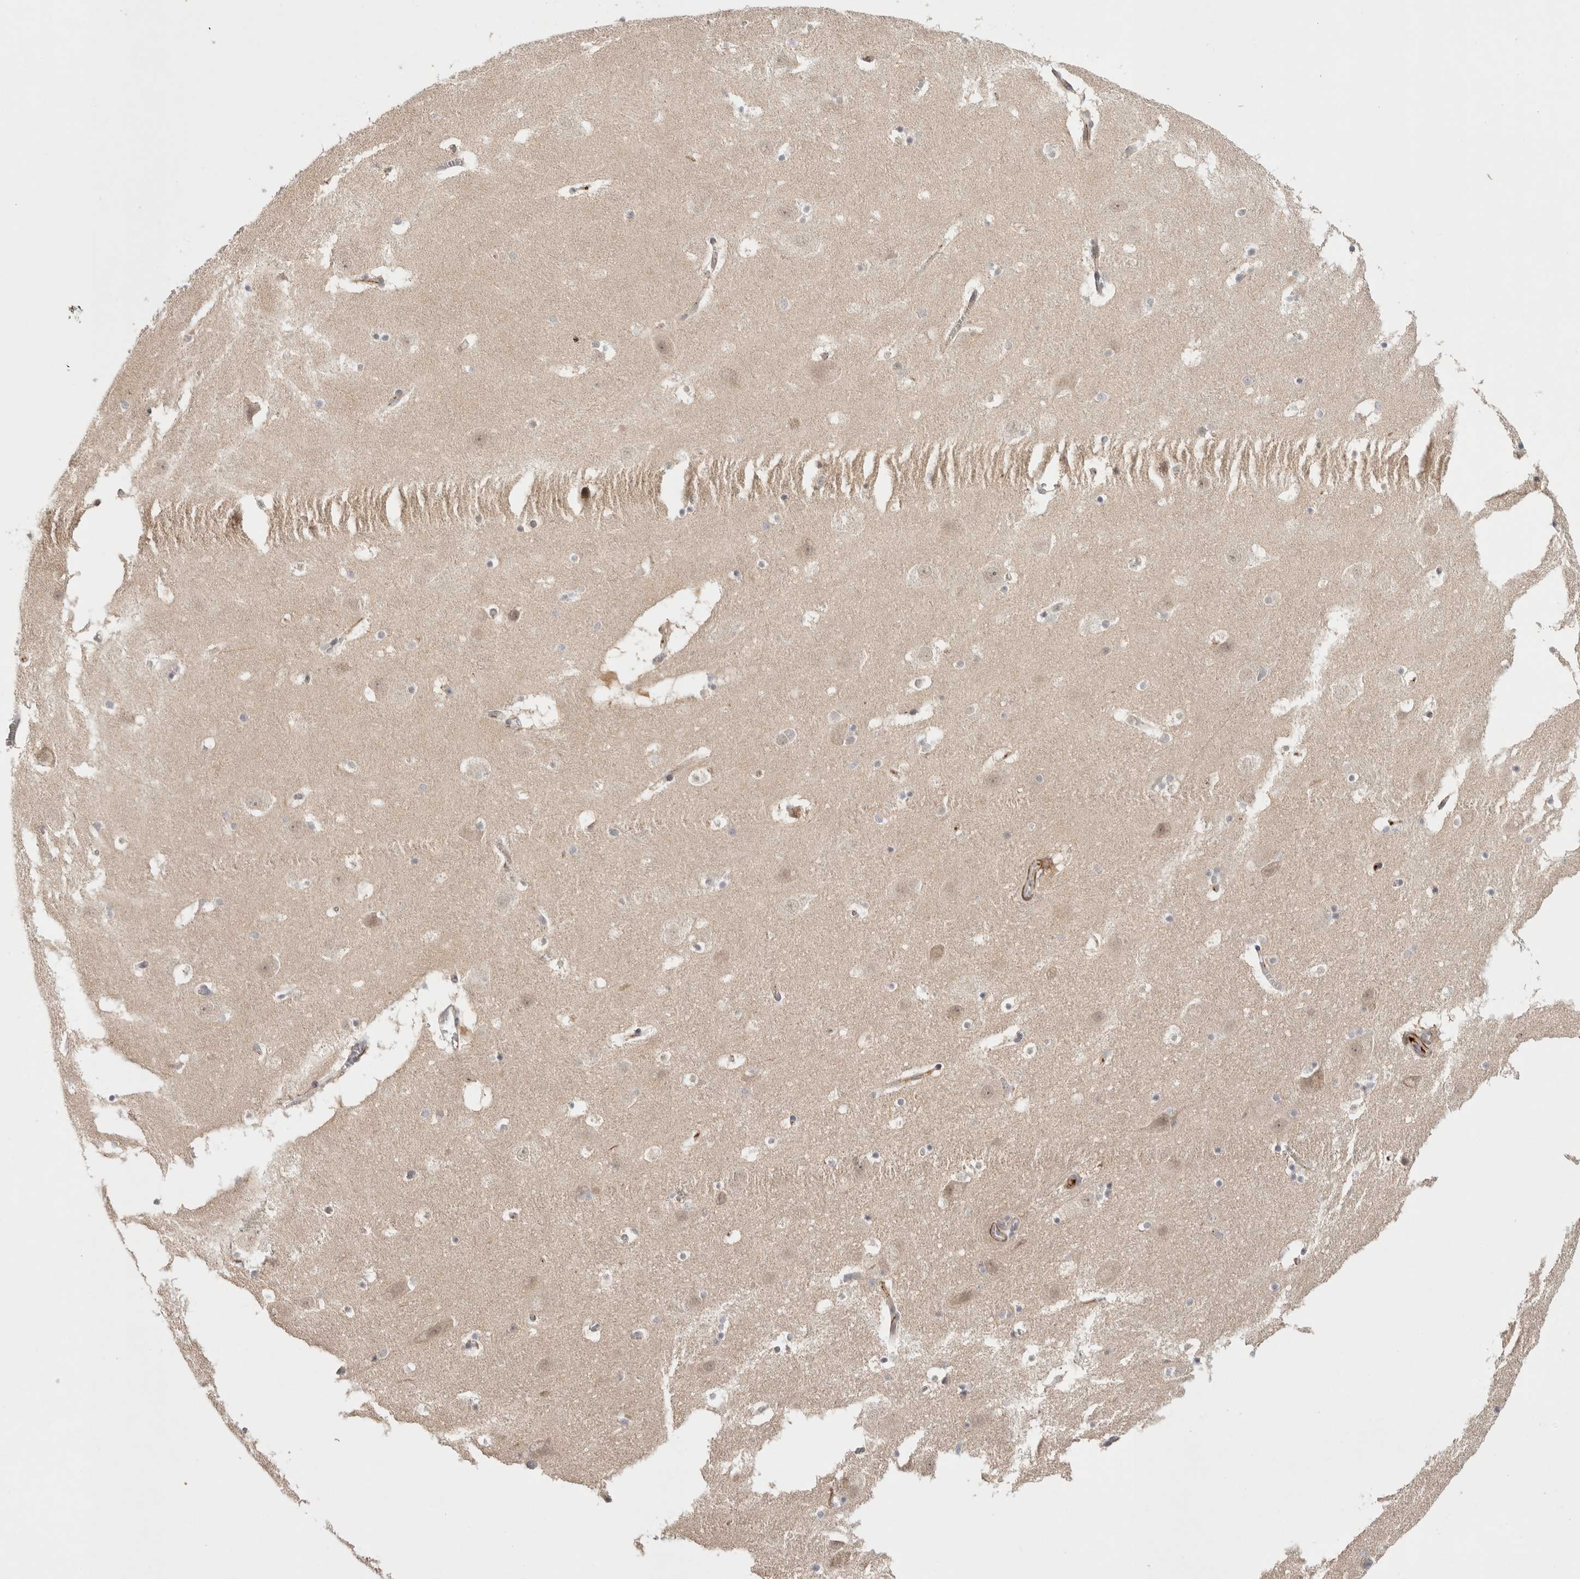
{"staining": {"intensity": "negative", "quantity": "none", "location": "none"}, "tissue": "hippocampus", "cell_type": "Glial cells", "image_type": "normal", "snomed": [{"axis": "morphology", "description": "Normal tissue, NOS"}, {"axis": "topography", "description": "Hippocampus"}], "caption": "A micrograph of human hippocampus is negative for staining in glial cells.", "gene": "ZNF318", "patient": {"sex": "male", "age": 45}}